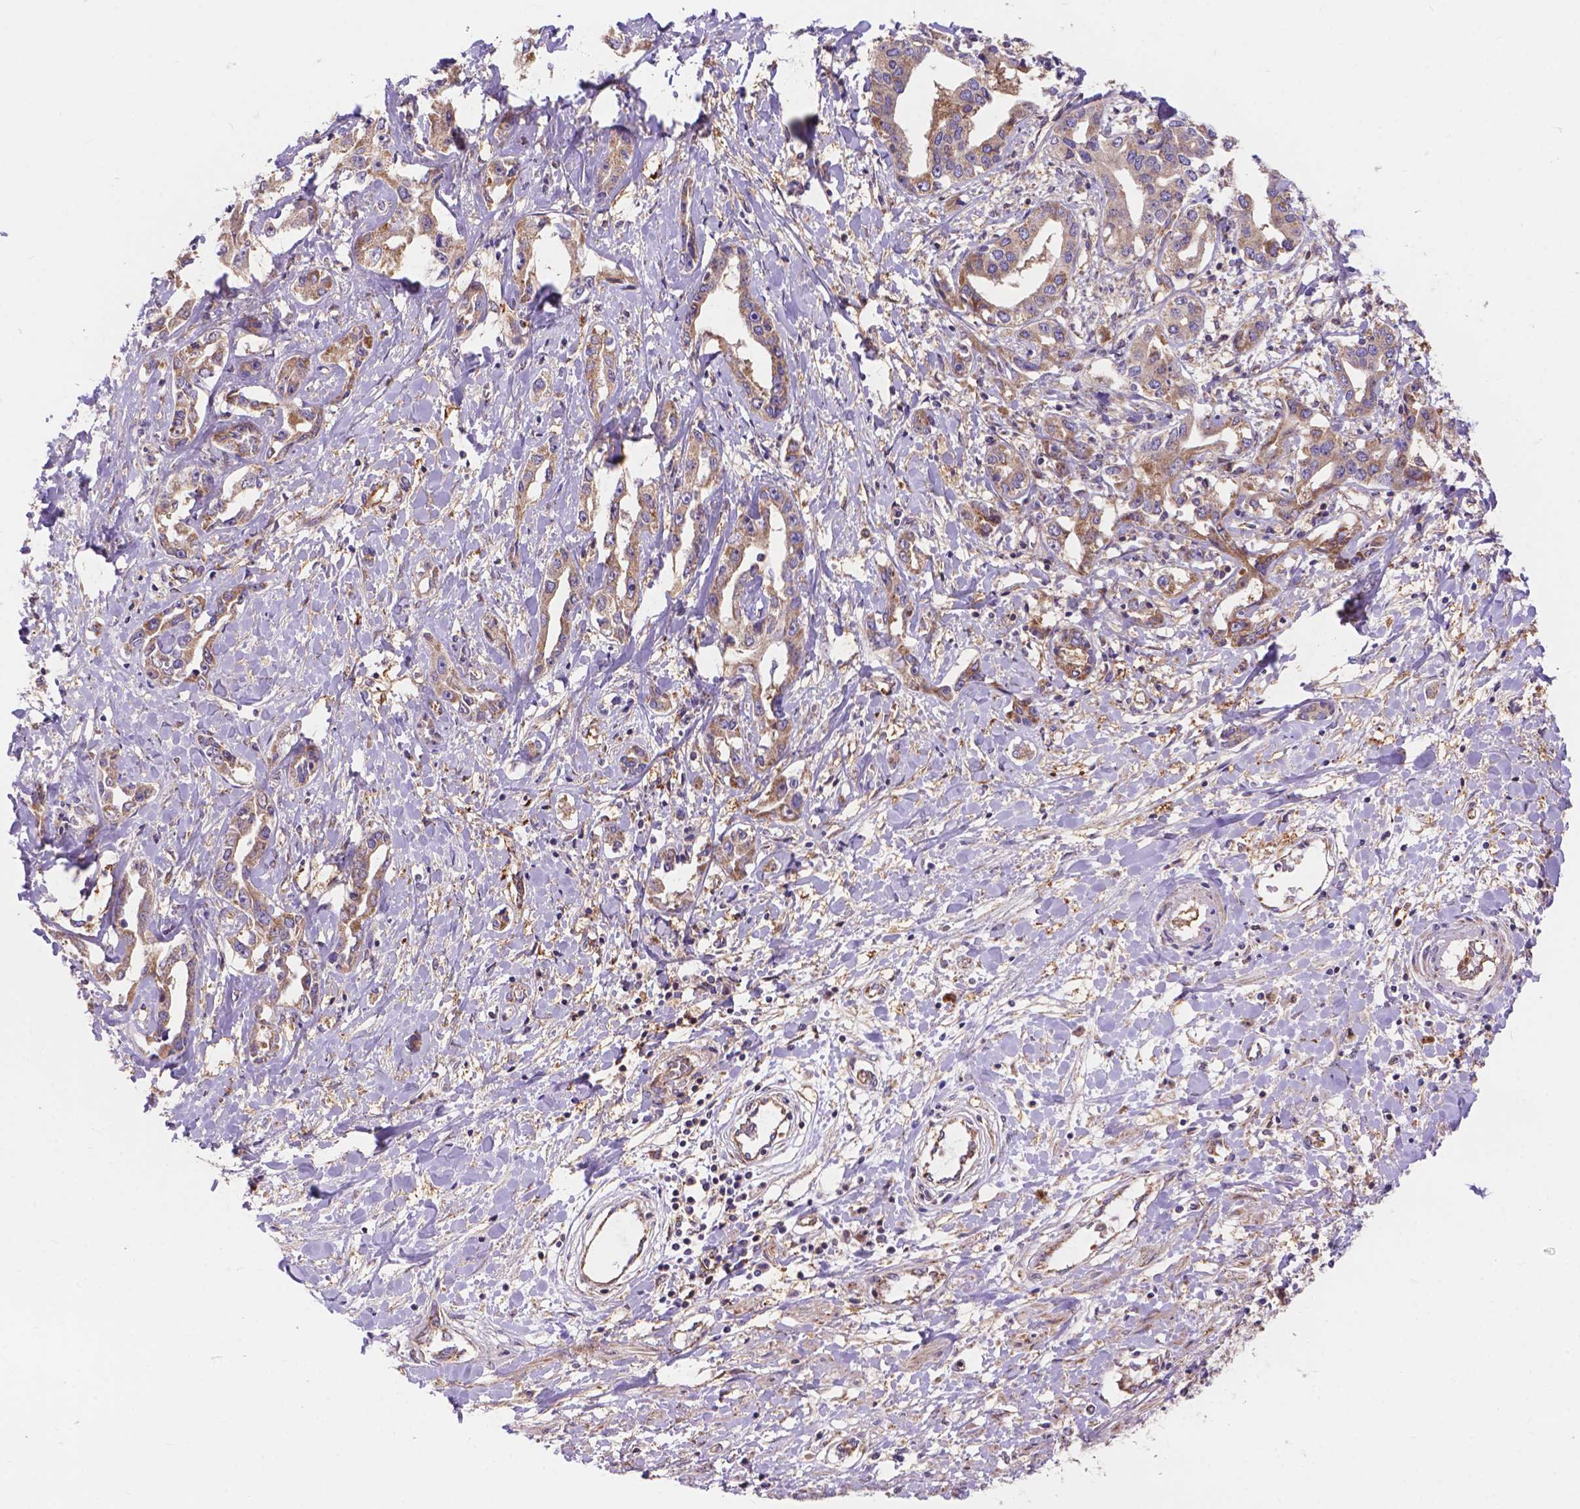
{"staining": {"intensity": "moderate", "quantity": "25%-75%", "location": "cytoplasmic/membranous"}, "tissue": "liver cancer", "cell_type": "Tumor cells", "image_type": "cancer", "snomed": [{"axis": "morphology", "description": "Cholangiocarcinoma"}, {"axis": "topography", "description": "Liver"}], "caption": "A micrograph of cholangiocarcinoma (liver) stained for a protein shows moderate cytoplasmic/membranous brown staining in tumor cells.", "gene": "AK3", "patient": {"sex": "male", "age": 59}}